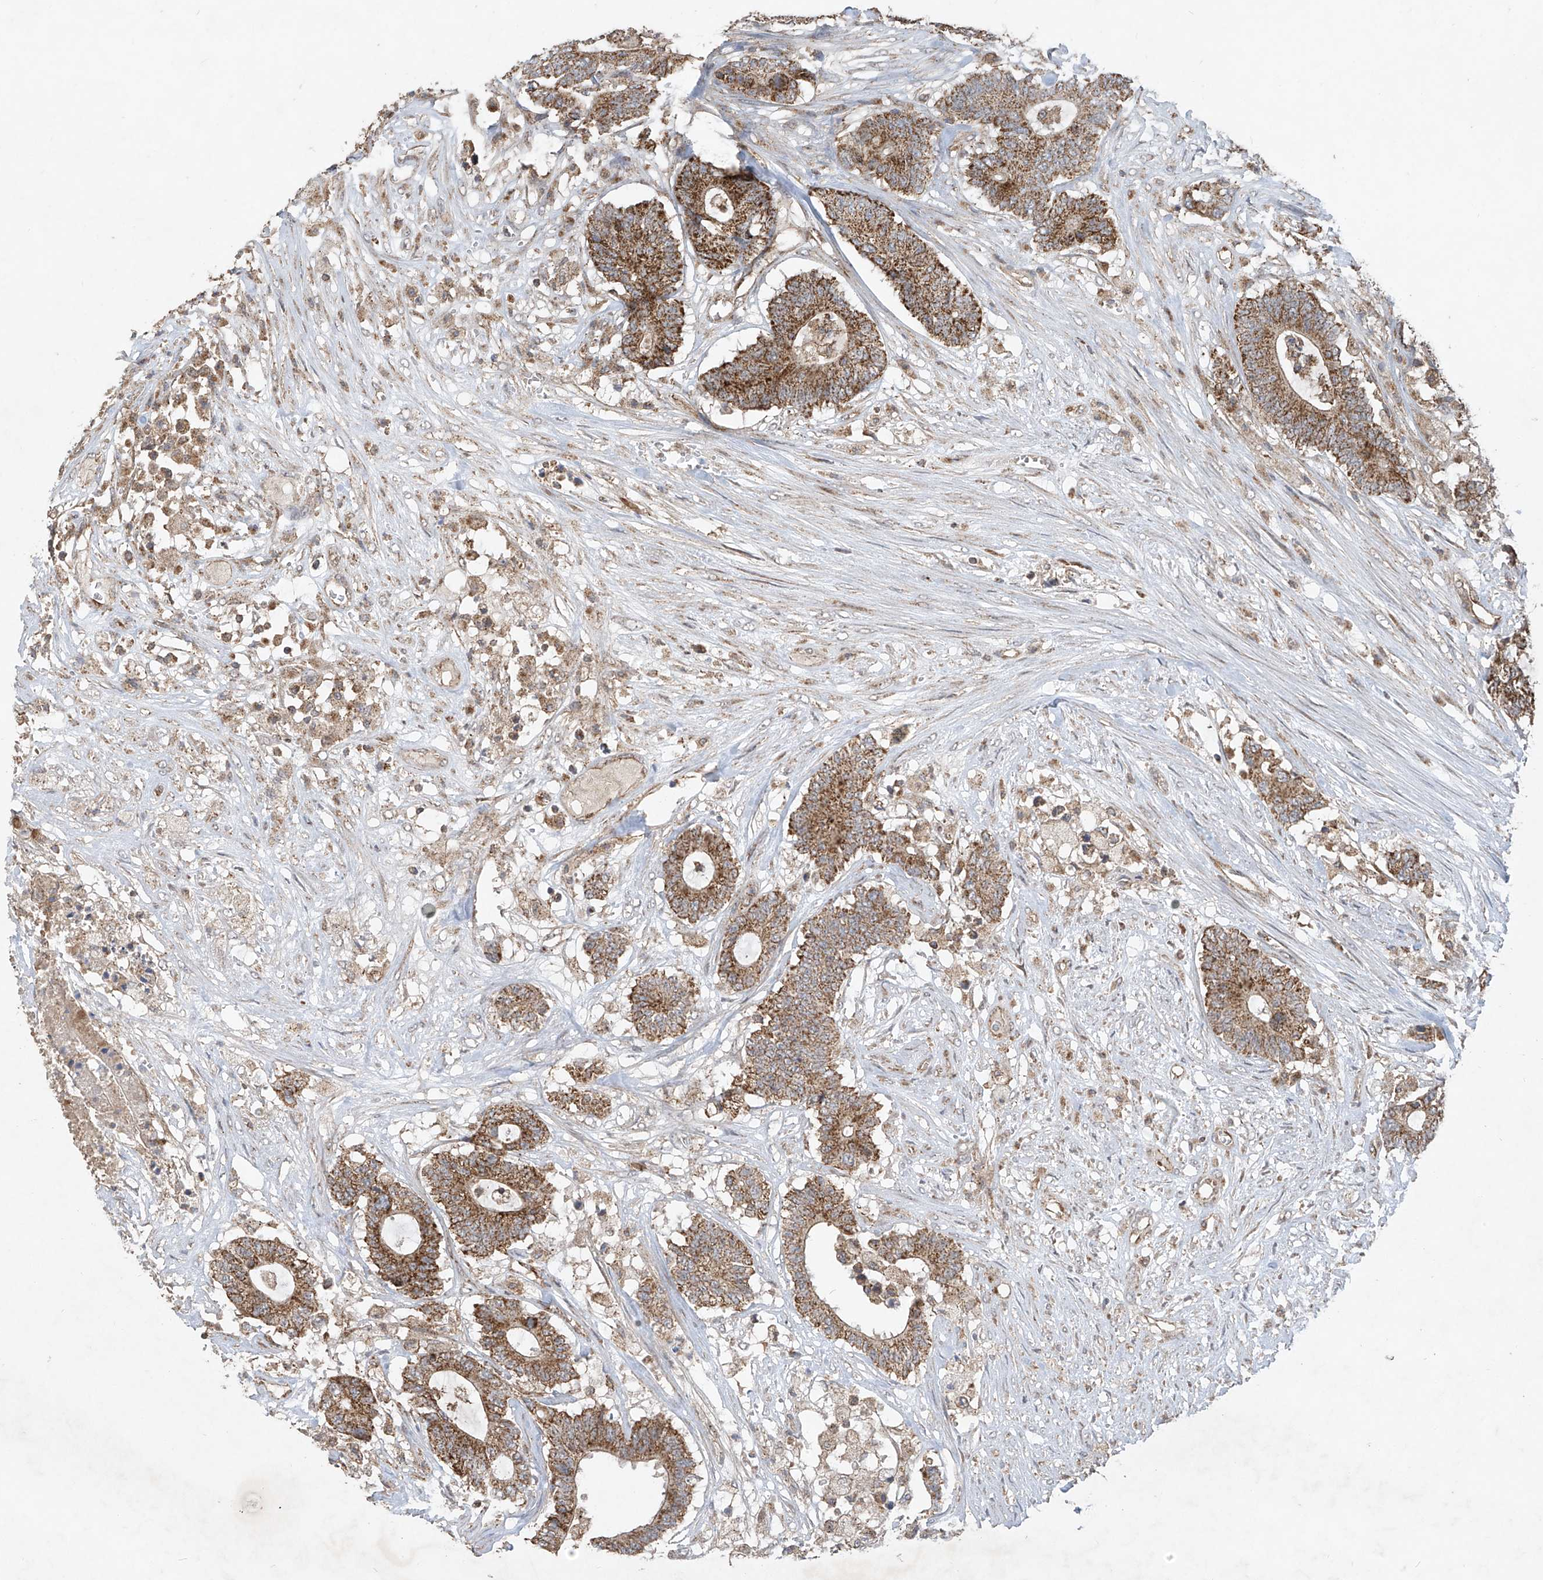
{"staining": {"intensity": "moderate", "quantity": ">75%", "location": "cytoplasmic/membranous"}, "tissue": "colorectal cancer", "cell_type": "Tumor cells", "image_type": "cancer", "snomed": [{"axis": "morphology", "description": "Adenocarcinoma, NOS"}, {"axis": "topography", "description": "Colon"}], "caption": "Immunohistochemistry histopathology image of colorectal cancer stained for a protein (brown), which shows medium levels of moderate cytoplasmic/membranous staining in about >75% of tumor cells.", "gene": "UQCC1", "patient": {"sex": "female", "age": 84}}